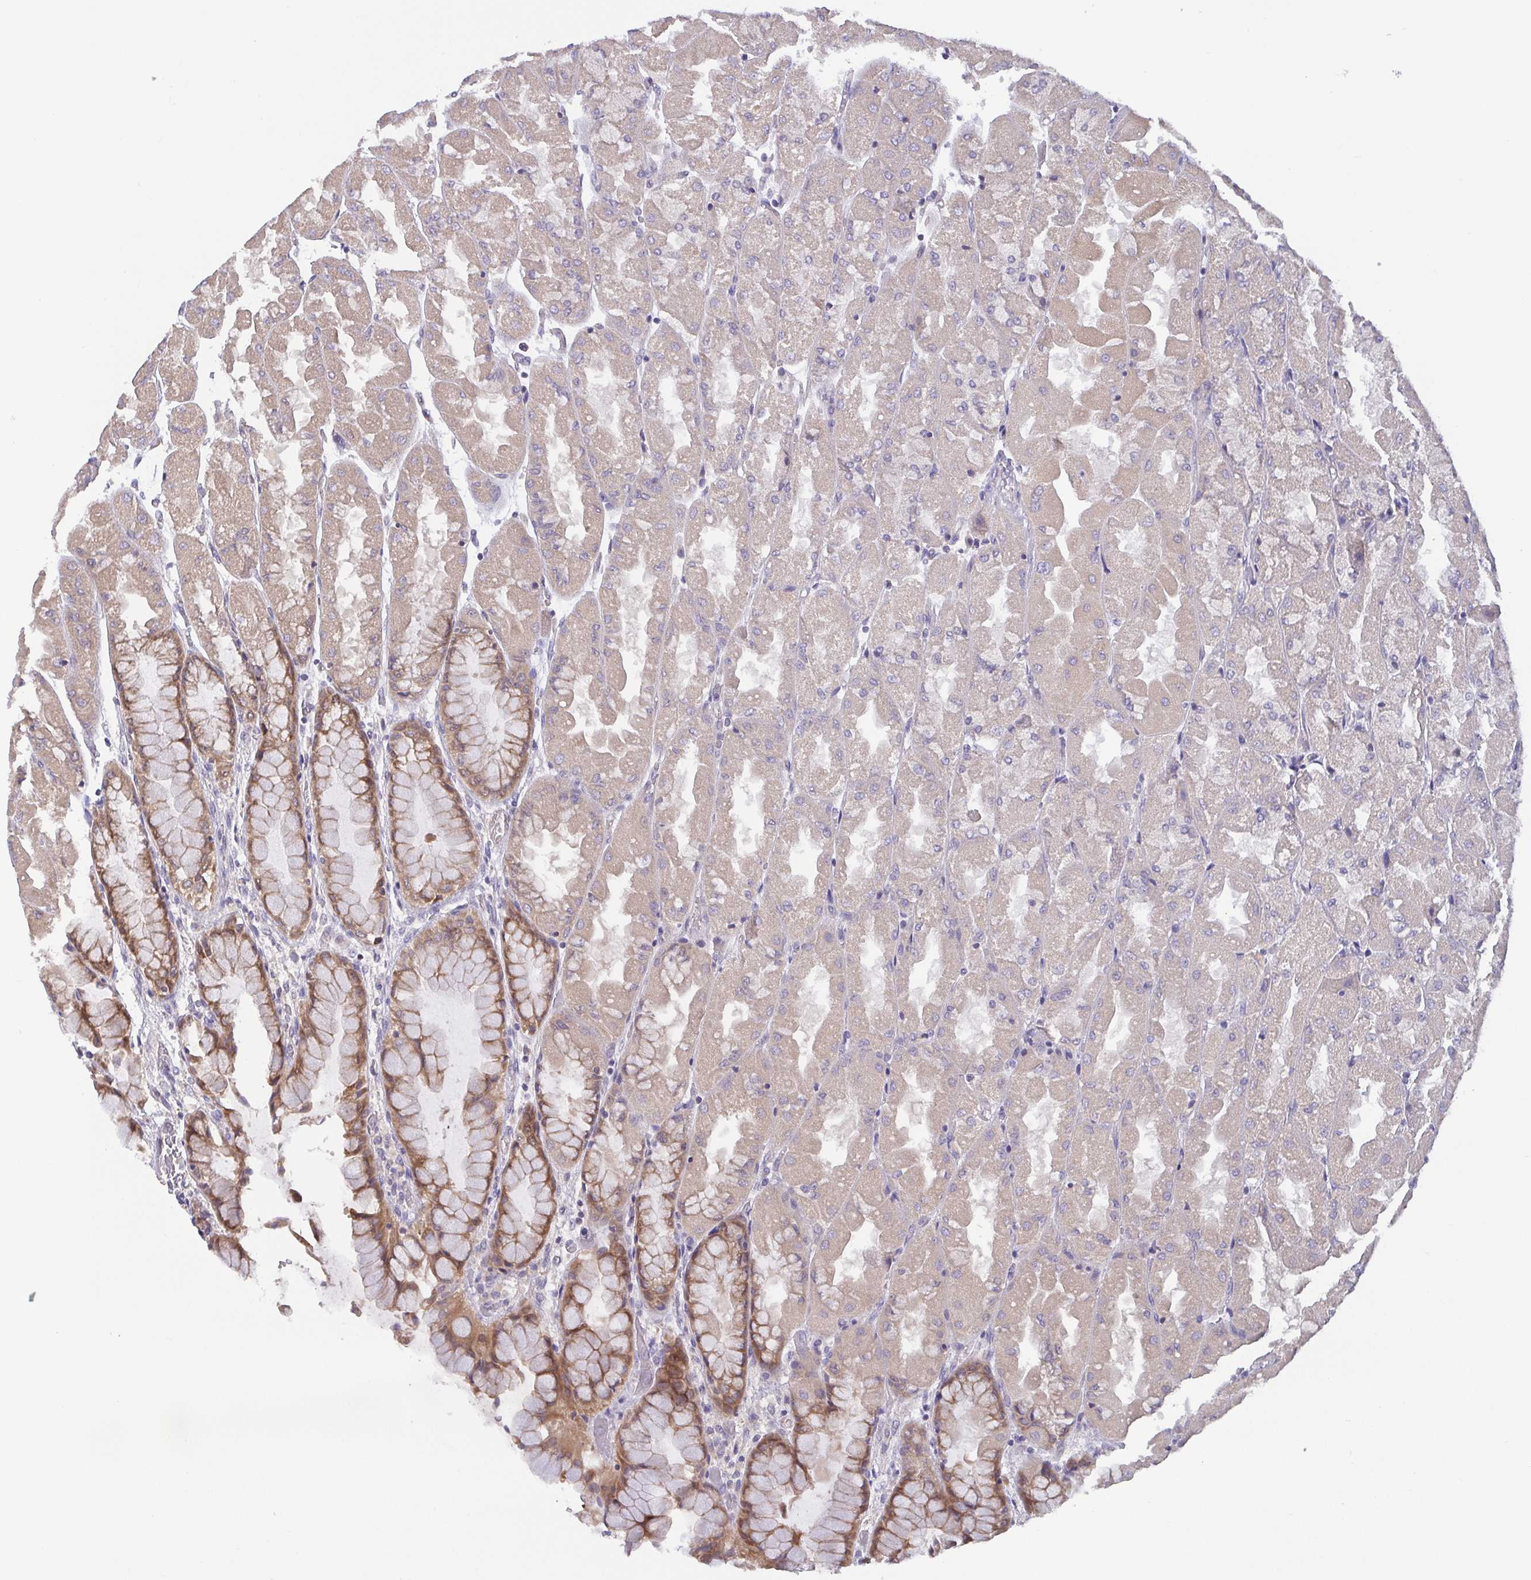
{"staining": {"intensity": "moderate", "quantity": "25%-75%", "location": "cytoplasmic/membranous"}, "tissue": "stomach", "cell_type": "Glandular cells", "image_type": "normal", "snomed": [{"axis": "morphology", "description": "Normal tissue, NOS"}, {"axis": "topography", "description": "Stomach"}], "caption": "IHC (DAB) staining of normal stomach exhibits moderate cytoplasmic/membranous protein staining in approximately 25%-75% of glandular cells.", "gene": "OSBPL7", "patient": {"sex": "female", "age": 61}}